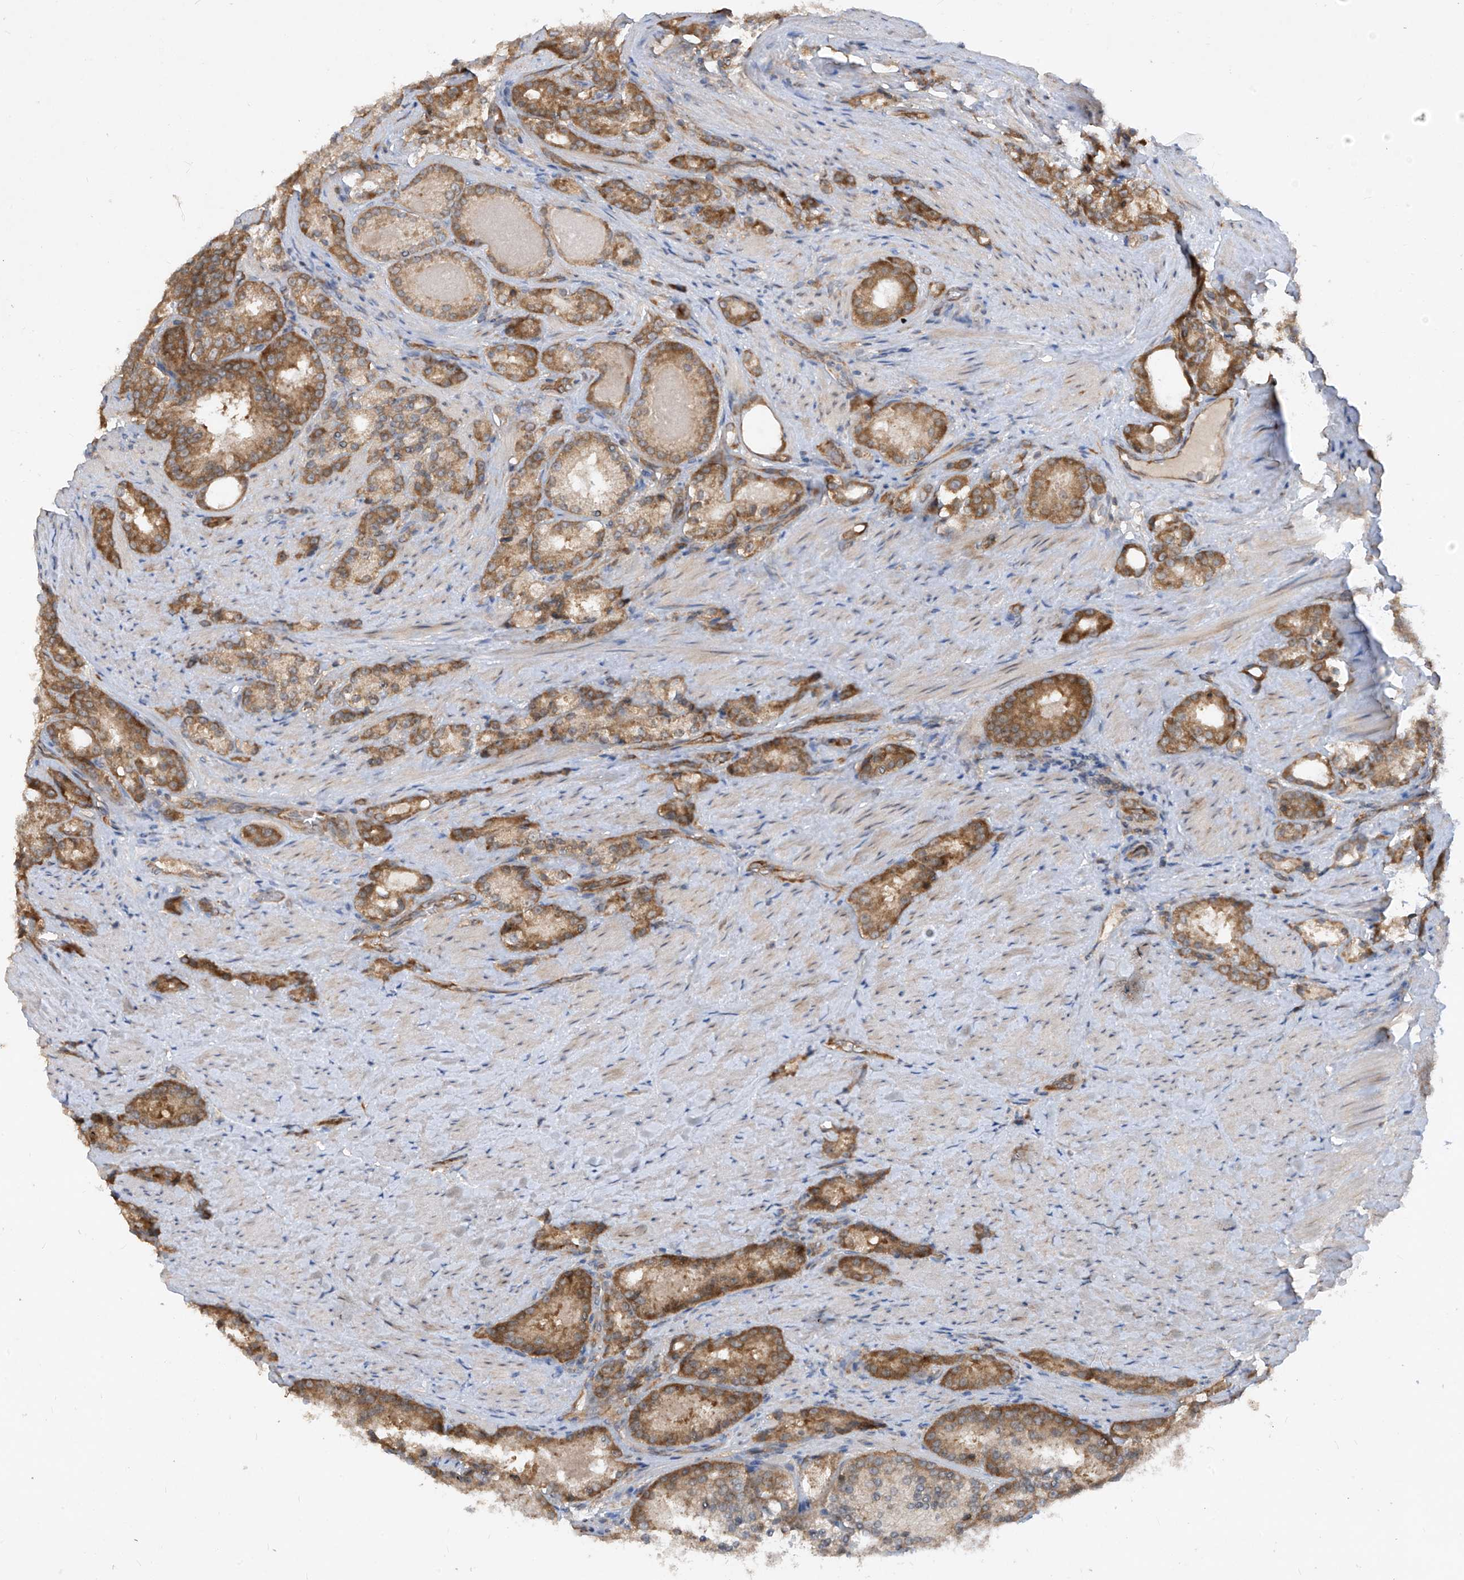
{"staining": {"intensity": "moderate", "quantity": ">75%", "location": "cytoplasmic/membranous"}, "tissue": "prostate cancer", "cell_type": "Tumor cells", "image_type": "cancer", "snomed": [{"axis": "morphology", "description": "Adenocarcinoma, High grade"}, {"axis": "topography", "description": "Prostate"}], "caption": "A medium amount of moderate cytoplasmic/membranous positivity is identified in about >75% of tumor cells in high-grade adenocarcinoma (prostate) tissue.", "gene": "RPL34", "patient": {"sex": "male", "age": 60}}